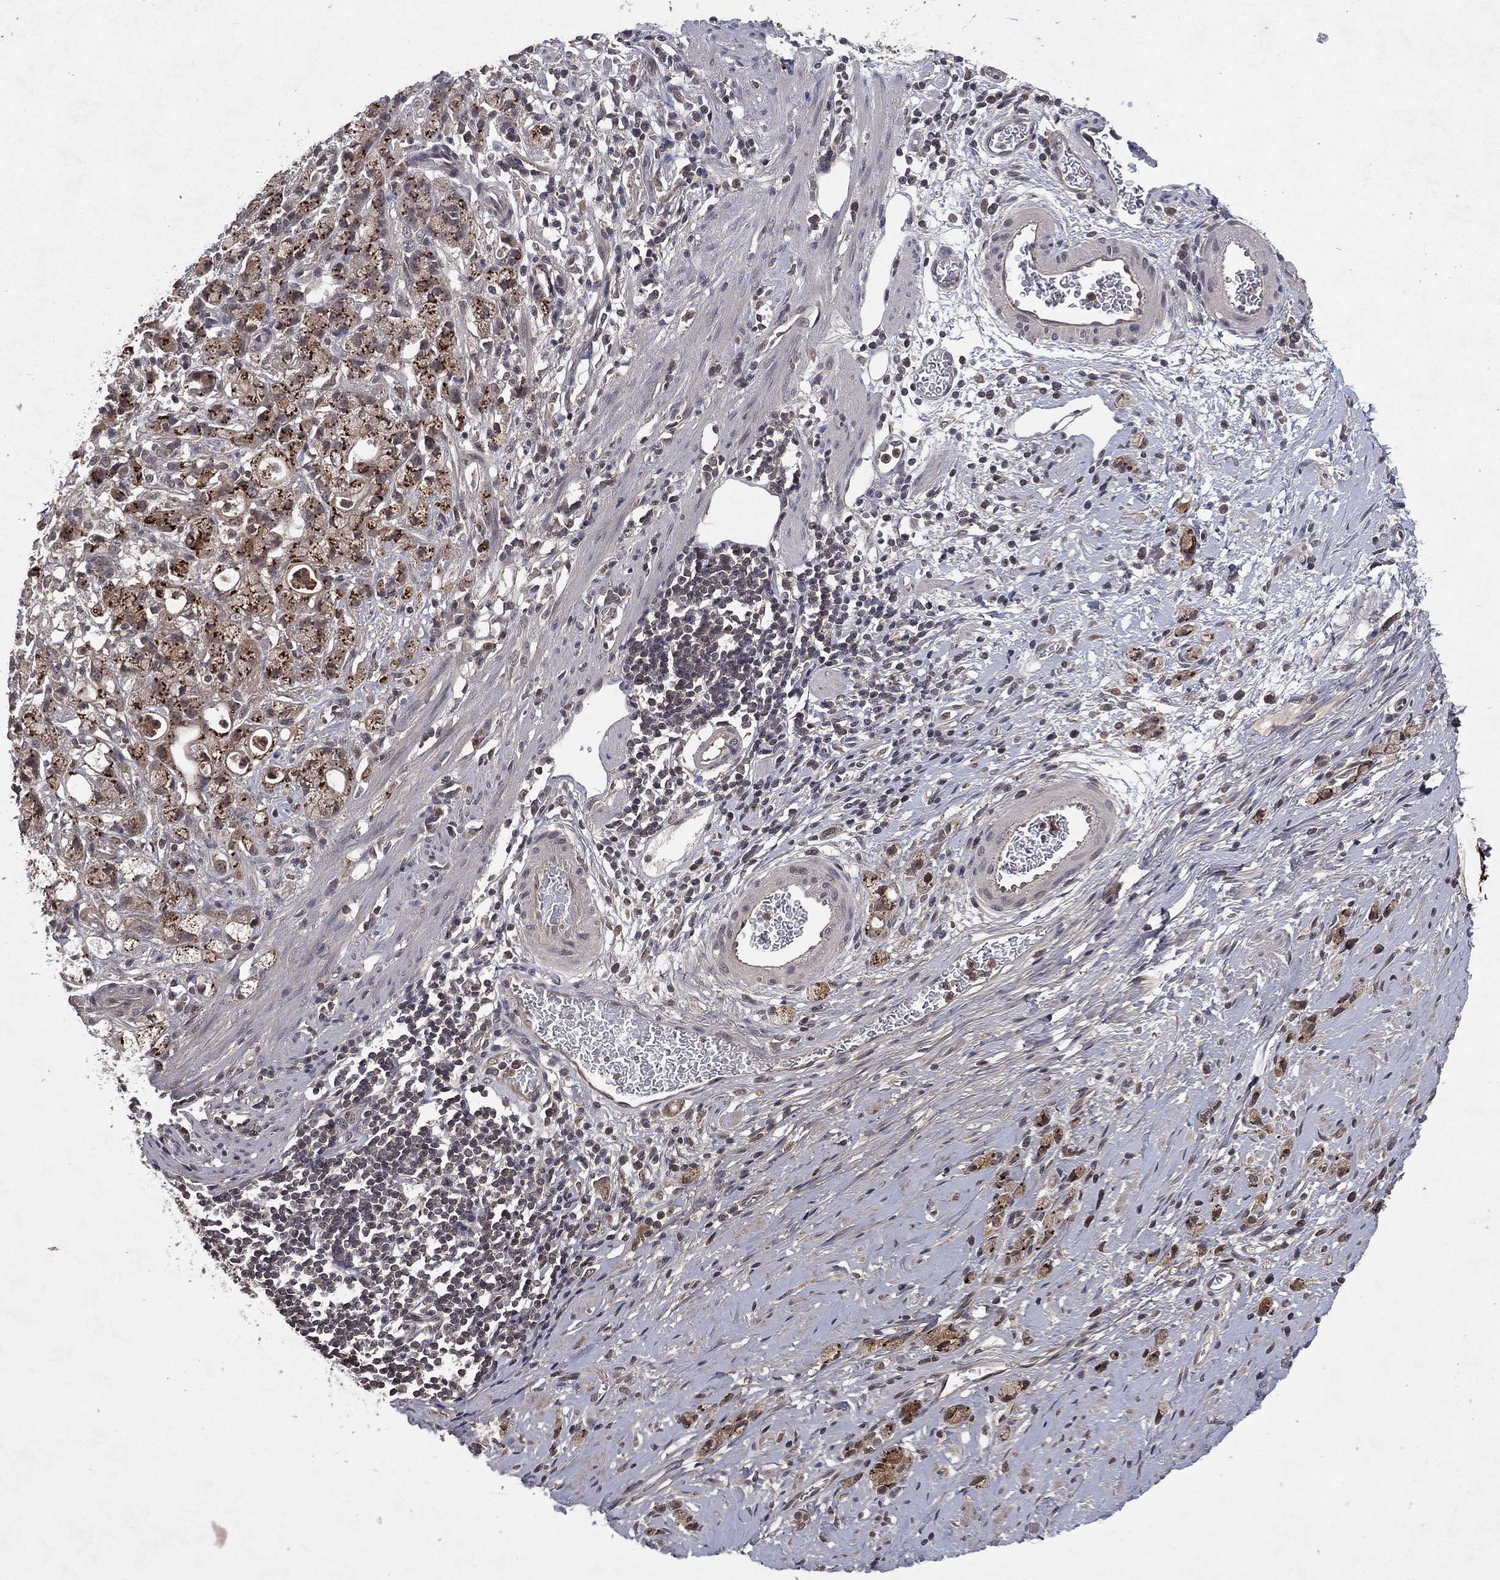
{"staining": {"intensity": "moderate", "quantity": "<25%", "location": "cytoplasmic/membranous"}, "tissue": "stomach cancer", "cell_type": "Tumor cells", "image_type": "cancer", "snomed": [{"axis": "morphology", "description": "Adenocarcinoma, NOS"}, {"axis": "topography", "description": "Stomach"}], "caption": "Immunohistochemistry (DAB) staining of human stomach adenocarcinoma displays moderate cytoplasmic/membranous protein positivity in about <25% of tumor cells.", "gene": "ATG4B", "patient": {"sex": "male", "age": 58}}